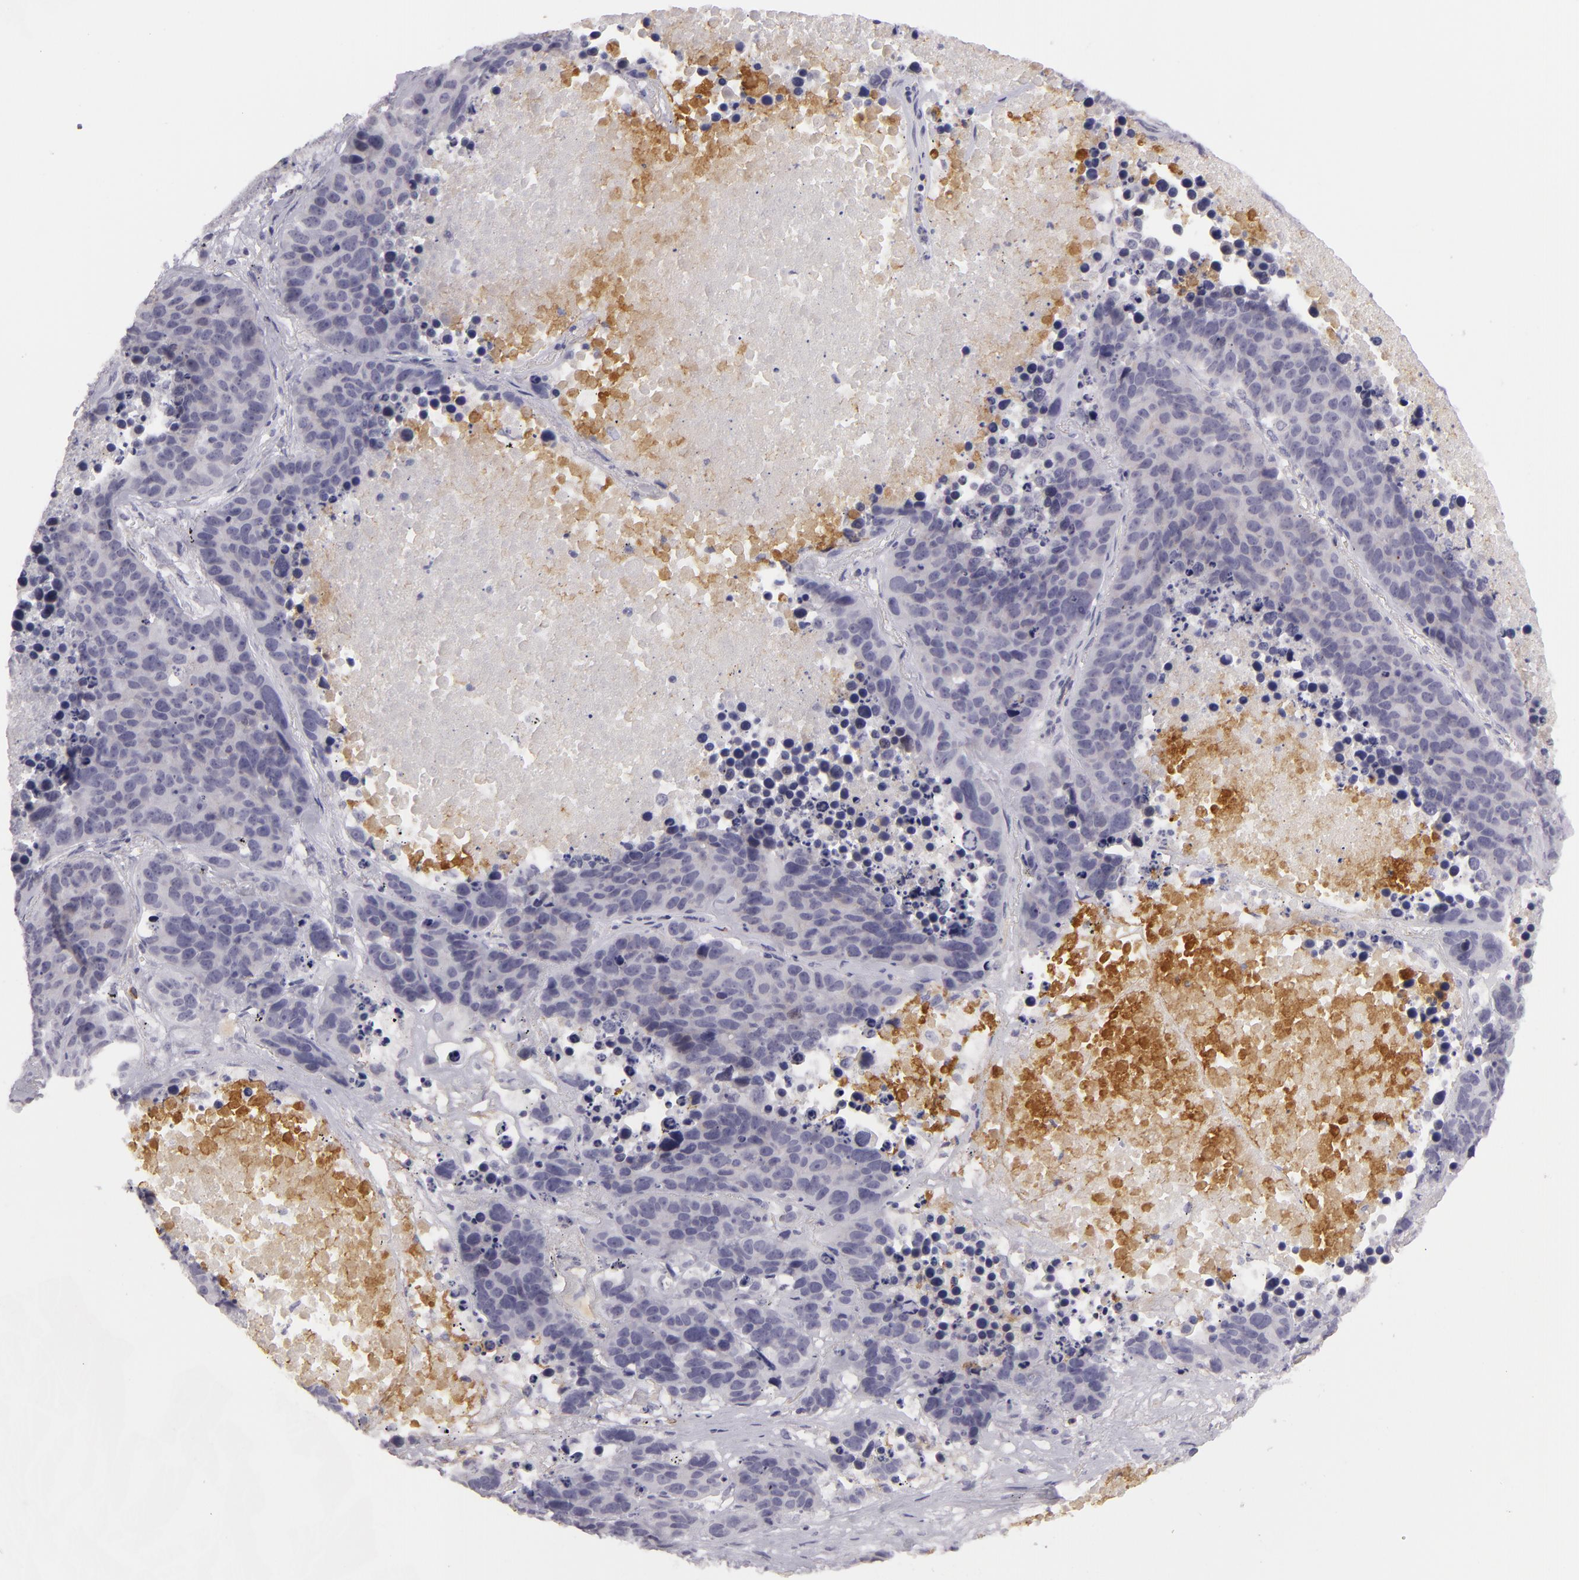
{"staining": {"intensity": "negative", "quantity": "none", "location": "none"}, "tissue": "lung cancer", "cell_type": "Tumor cells", "image_type": "cancer", "snomed": [{"axis": "morphology", "description": "Carcinoid, malignant, NOS"}, {"axis": "topography", "description": "Lung"}], "caption": "This is an immunohistochemistry micrograph of lung carcinoid (malignant). There is no staining in tumor cells.", "gene": "CTNNB1", "patient": {"sex": "male", "age": 60}}